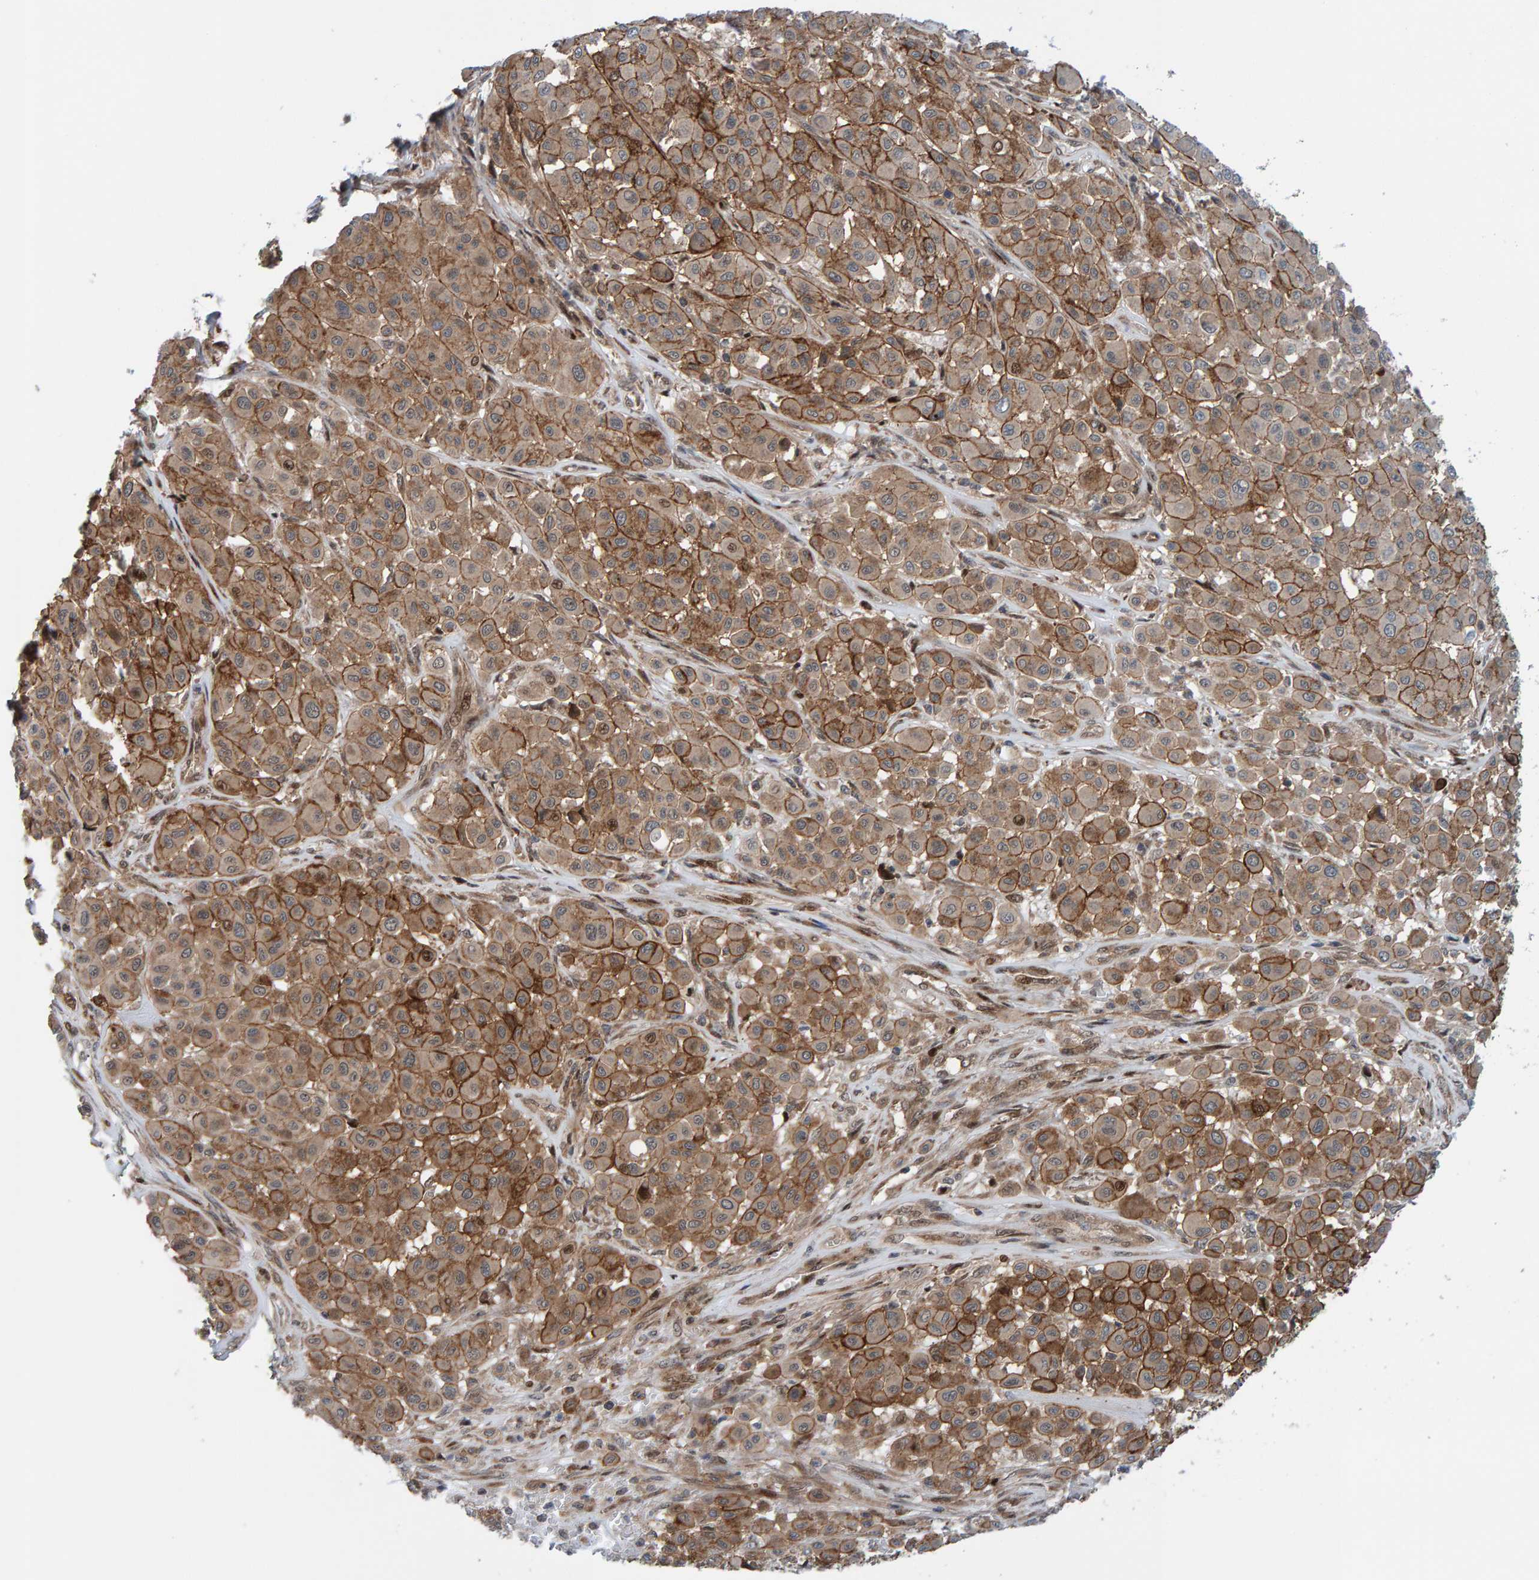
{"staining": {"intensity": "moderate", "quantity": ">75%", "location": "cytoplasmic/membranous"}, "tissue": "melanoma", "cell_type": "Tumor cells", "image_type": "cancer", "snomed": [{"axis": "morphology", "description": "Malignant melanoma, Metastatic site"}, {"axis": "topography", "description": "Soft tissue"}], "caption": "Immunohistochemistry (IHC) image of neoplastic tissue: human melanoma stained using immunohistochemistry displays medium levels of moderate protein expression localized specifically in the cytoplasmic/membranous of tumor cells, appearing as a cytoplasmic/membranous brown color.", "gene": "ZNF366", "patient": {"sex": "male", "age": 41}}